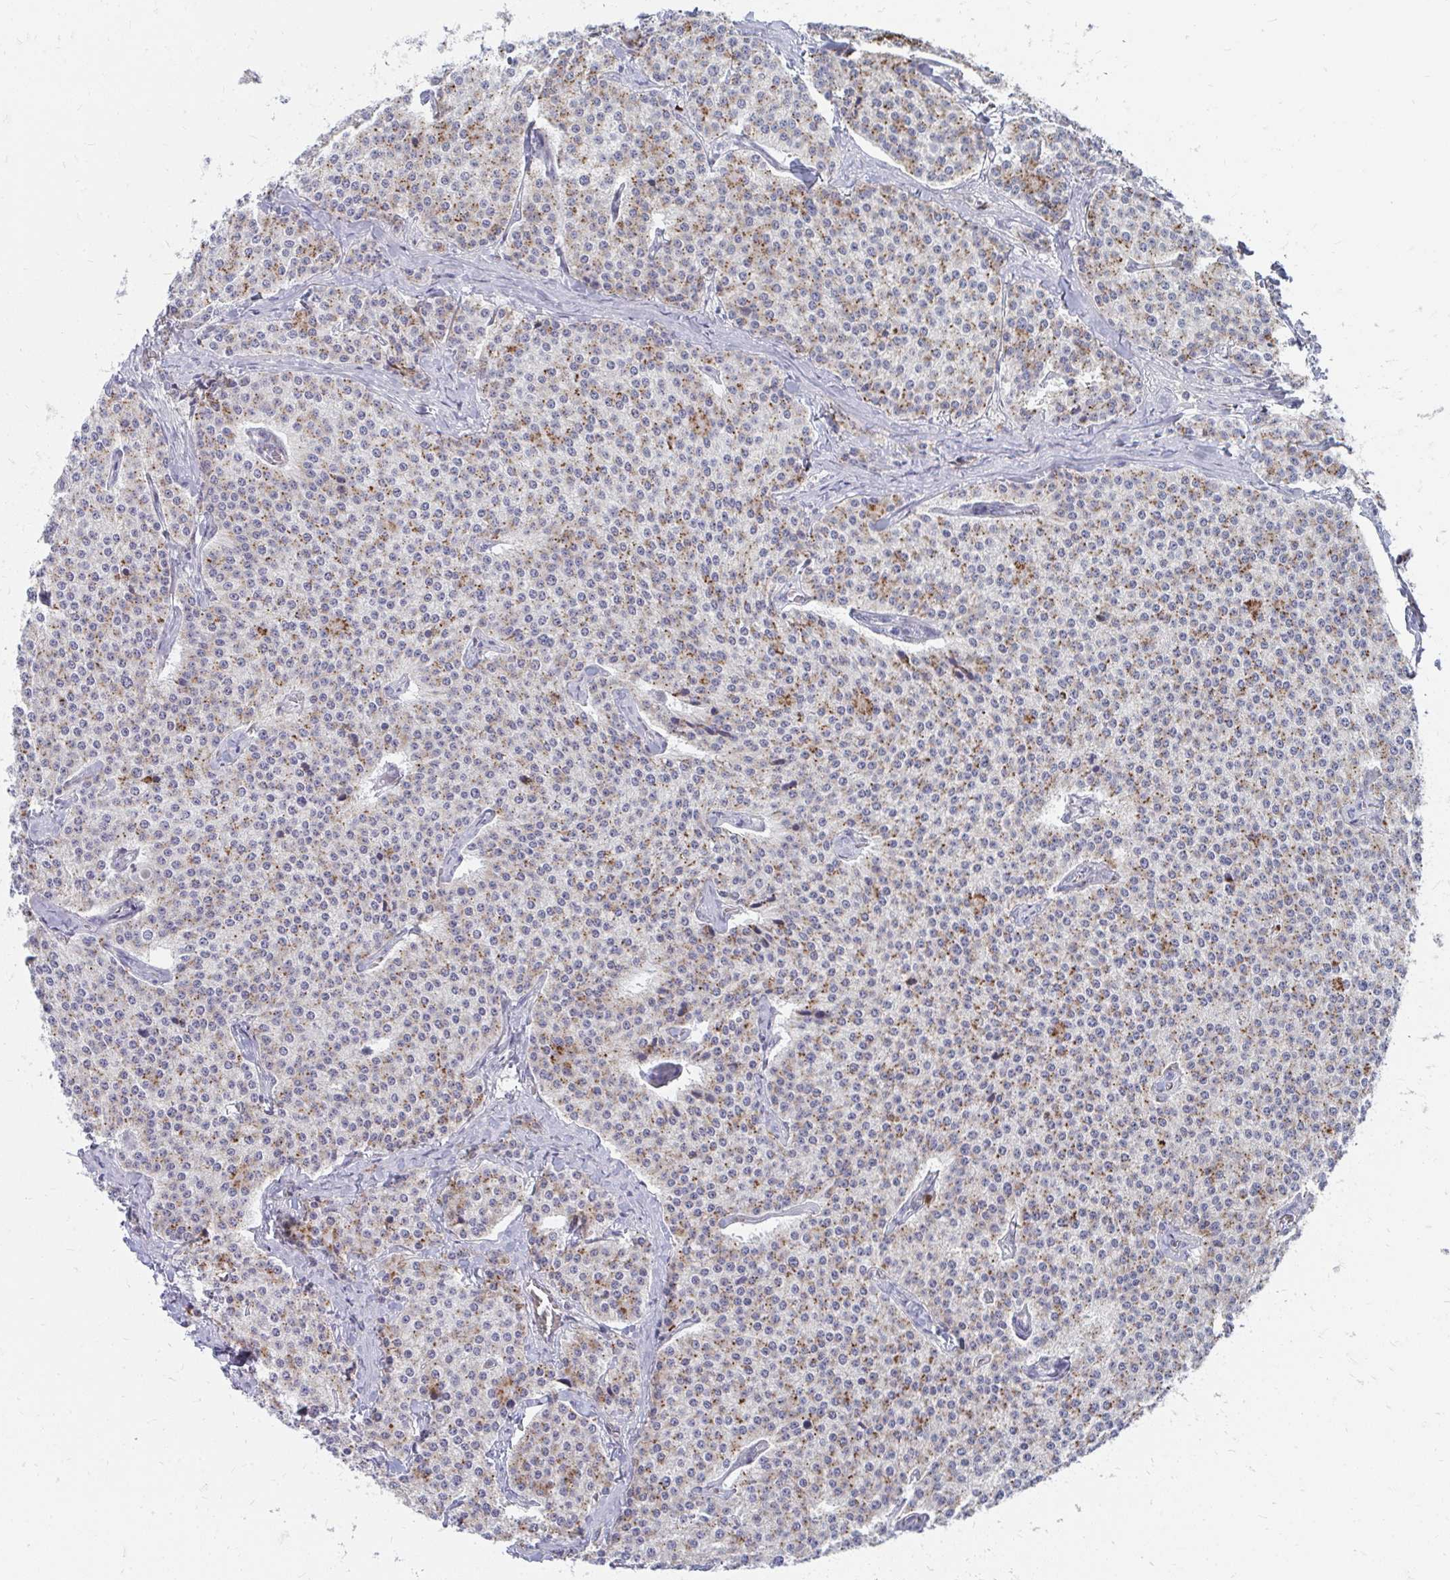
{"staining": {"intensity": "moderate", "quantity": "25%-75%", "location": "cytoplasmic/membranous"}, "tissue": "carcinoid", "cell_type": "Tumor cells", "image_type": "cancer", "snomed": [{"axis": "morphology", "description": "Carcinoid, malignant, NOS"}, {"axis": "topography", "description": "Small intestine"}], "caption": "Brown immunohistochemical staining in carcinoid (malignant) displays moderate cytoplasmic/membranous expression in about 25%-75% of tumor cells. (IHC, brightfield microscopy, high magnification).", "gene": "PABIR3", "patient": {"sex": "female", "age": 64}}